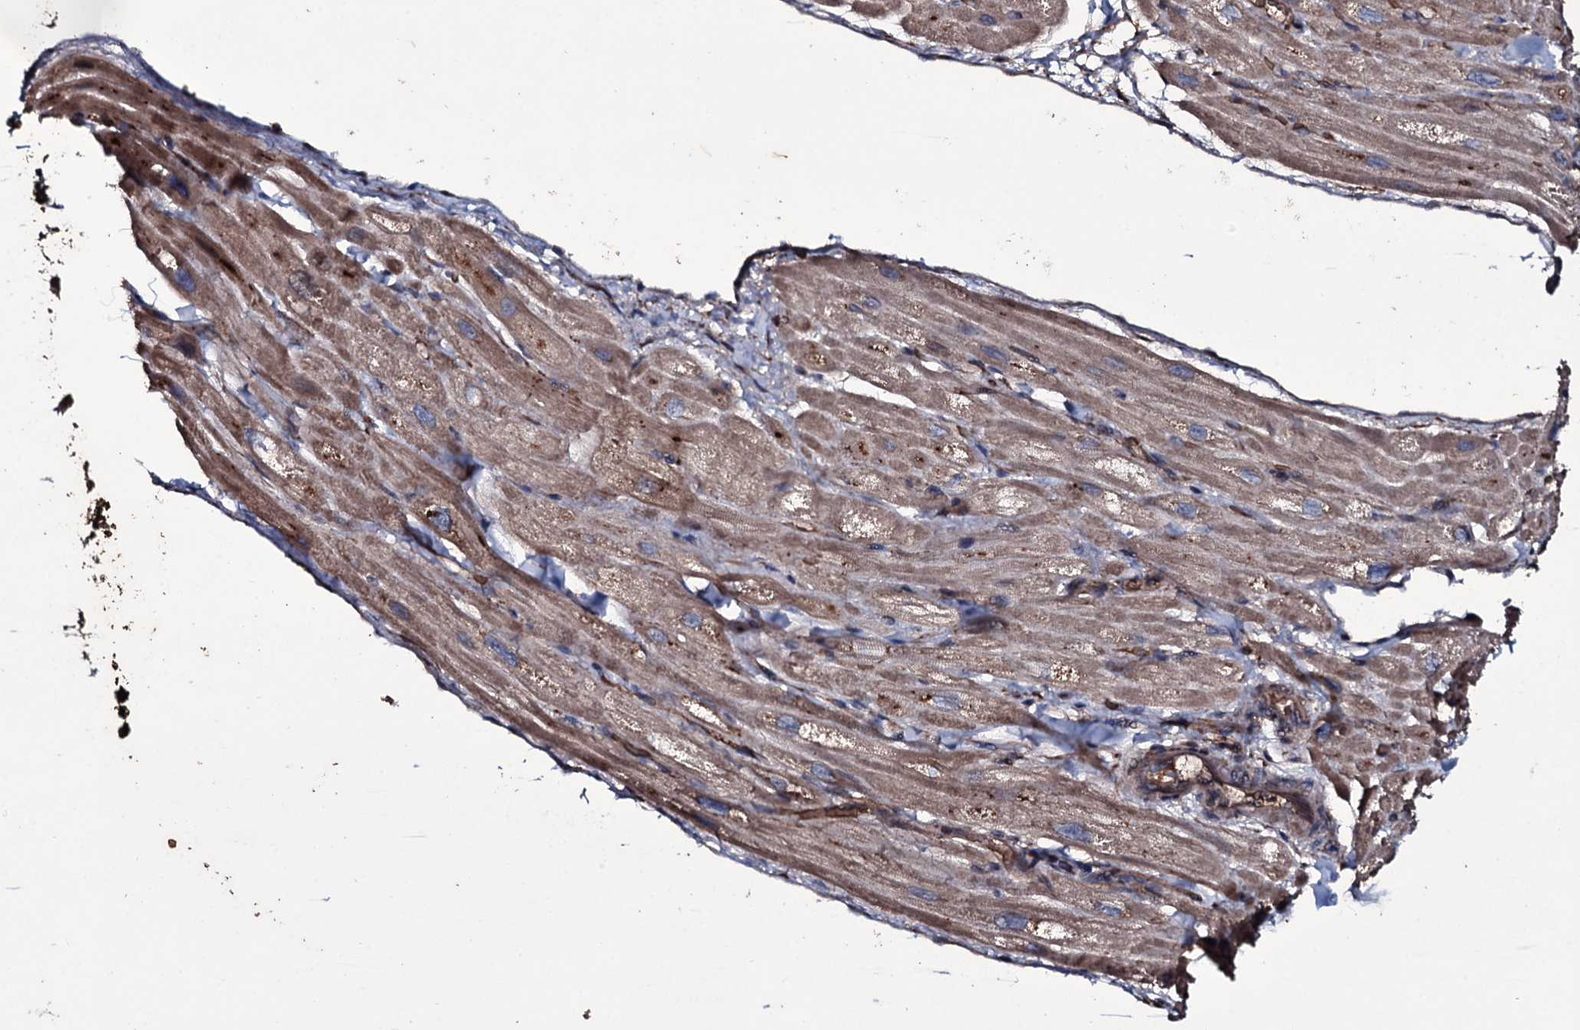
{"staining": {"intensity": "moderate", "quantity": "25%-75%", "location": "cytoplasmic/membranous"}, "tissue": "heart muscle", "cell_type": "Cardiomyocytes", "image_type": "normal", "snomed": [{"axis": "morphology", "description": "Normal tissue, NOS"}, {"axis": "topography", "description": "Heart"}], "caption": "Heart muscle stained with a protein marker reveals moderate staining in cardiomyocytes.", "gene": "ZSWIM8", "patient": {"sex": "male", "age": 65}}